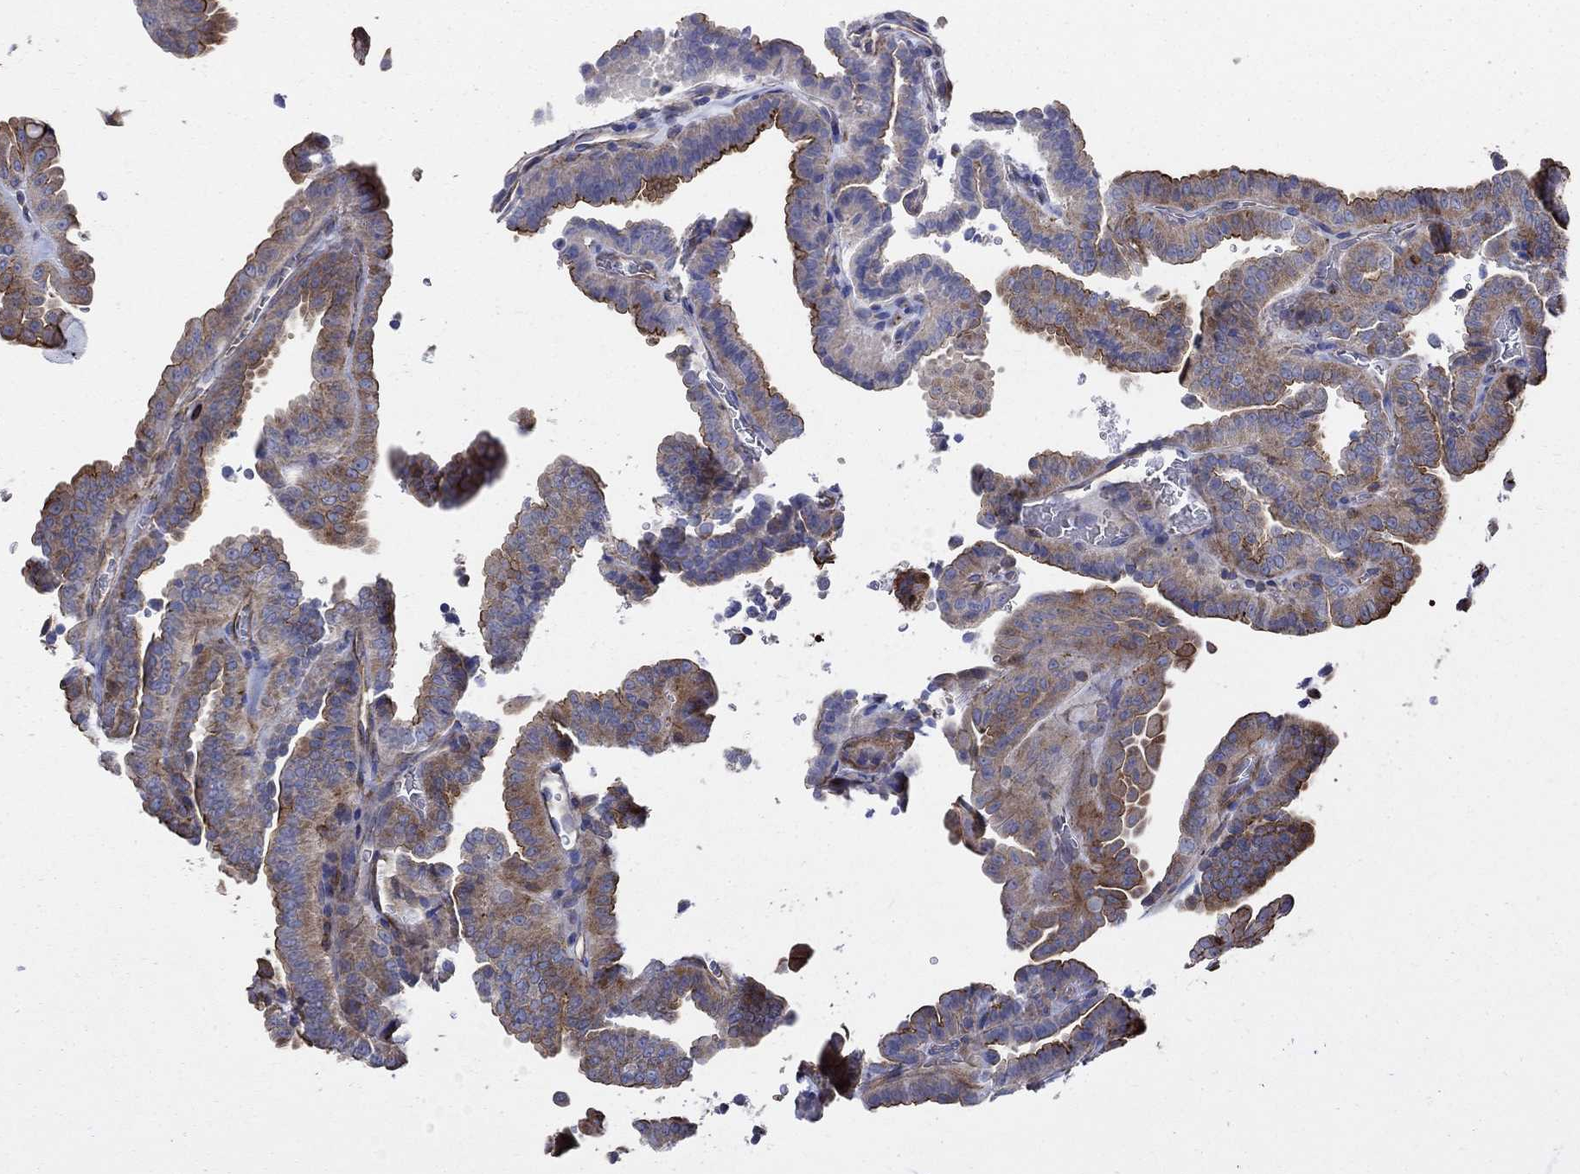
{"staining": {"intensity": "strong", "quantity": "<25%", "location": "cytoplasmic/membranous"}, "tissue": "thyroid cancer", "cell_type": "Tumor cells", "image_type": "cancer", "snomed": [{"axis": "morphology", "description": "Papillary adenocarcinoma, NOS"}, {"axis": "topography", "description": "Thyroid gland"}], "caption": "Immunohistochemical staining of human thyroid cancer (papillary adenocarcinoma) demonstrates strong cytoplasmic/membranous protein expression in about <25% of tumor cells.", "gene": "NPHP1", "patient": {"sex": "female", "age": 39}}